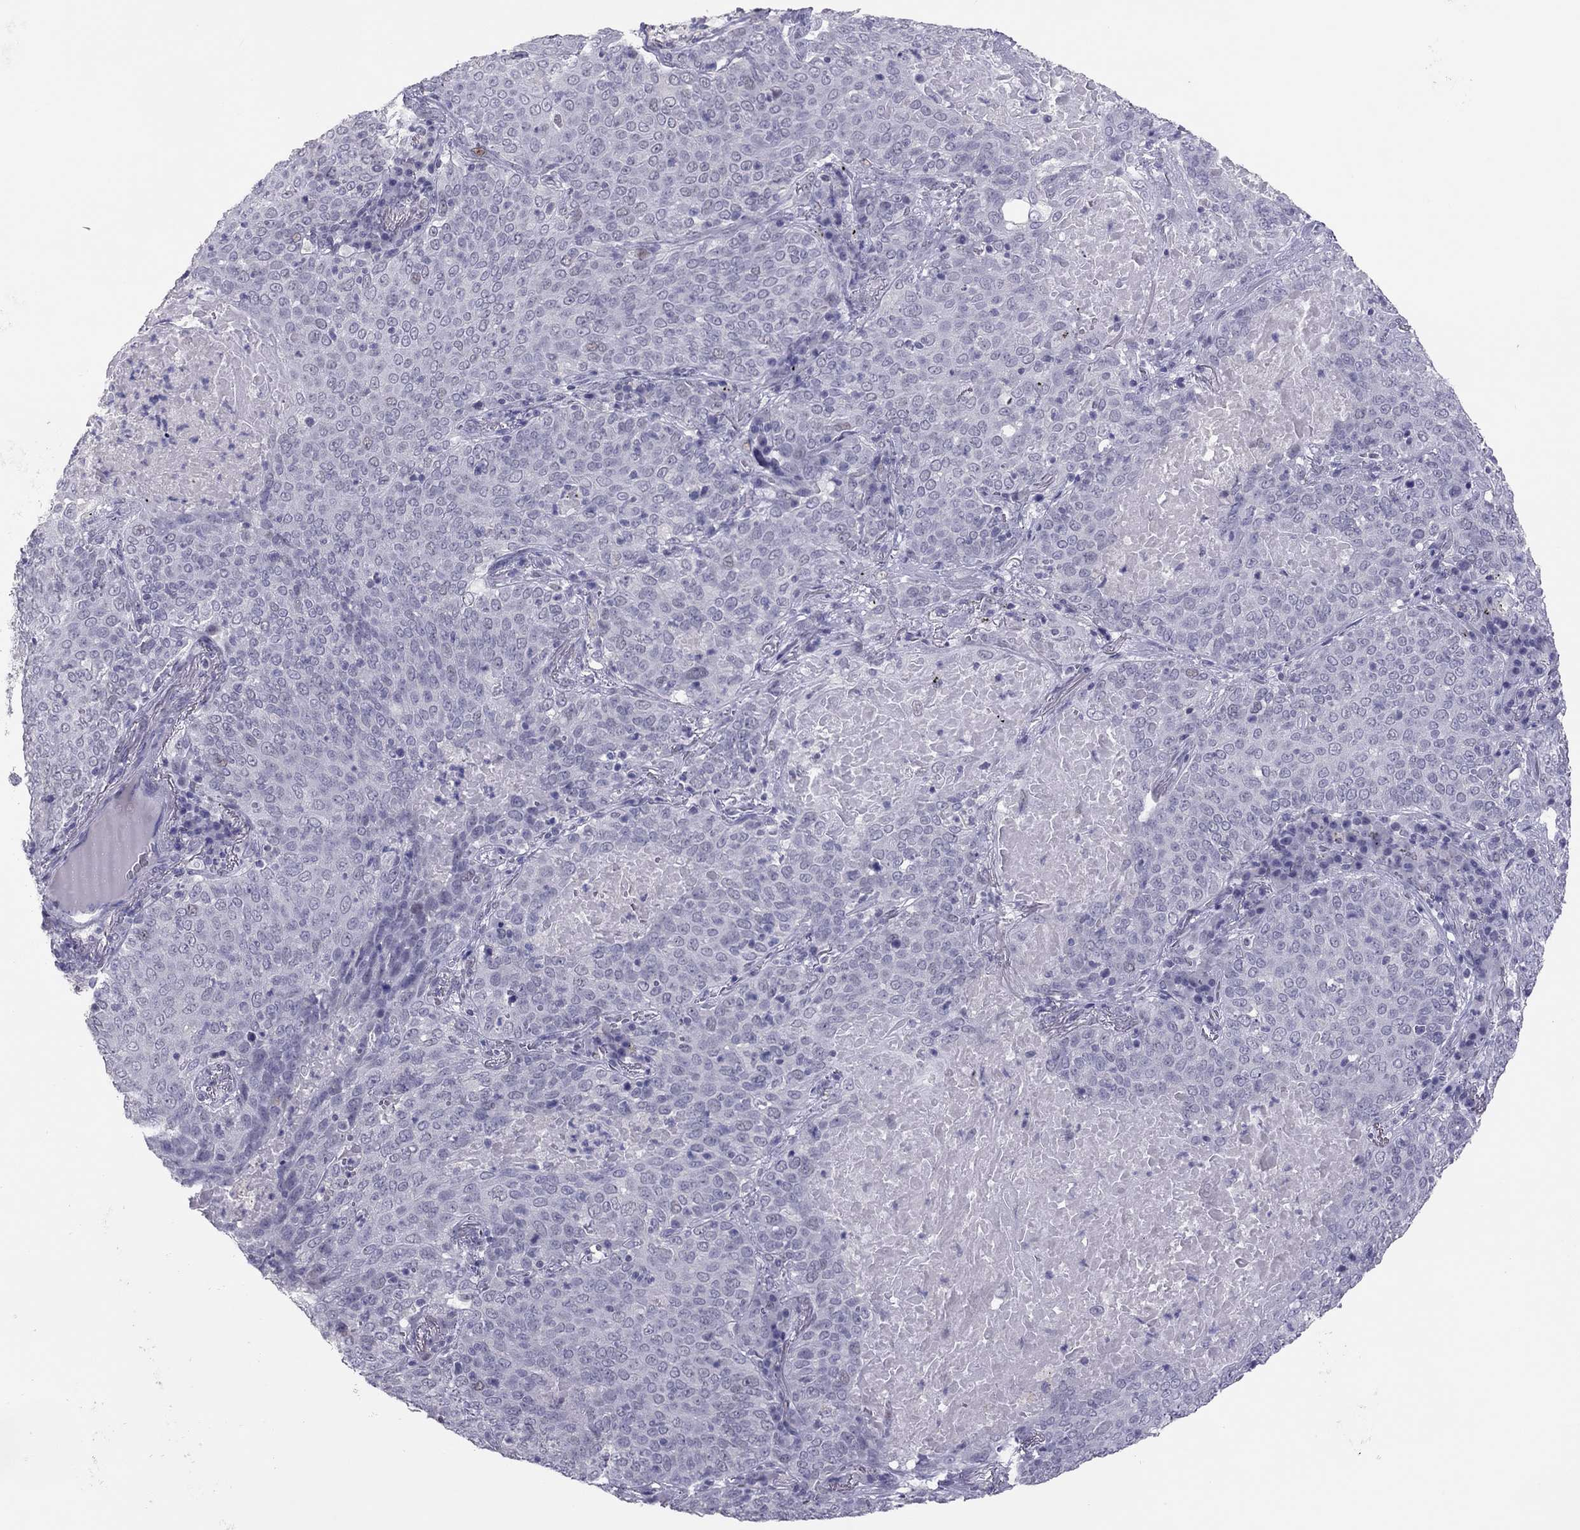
{"staining": {"intensity": "negative", "quantity": "none", "location": "none"}, "tissue": "lung cancer", "cell_type": "Tumor cells", "image_type": "cancer", "snomed": [{"axis": "morphology", "description": "Squamous cell carcinoma, NOS"}, {"axis": "topography", "description": "Lung"}], "caption": "The photomicrograph shows no staining of tumor cells in squamous cell carcinoma (lung).", "gene": "PHOX2A", "patient": {"sex": "male", "age": 82}}